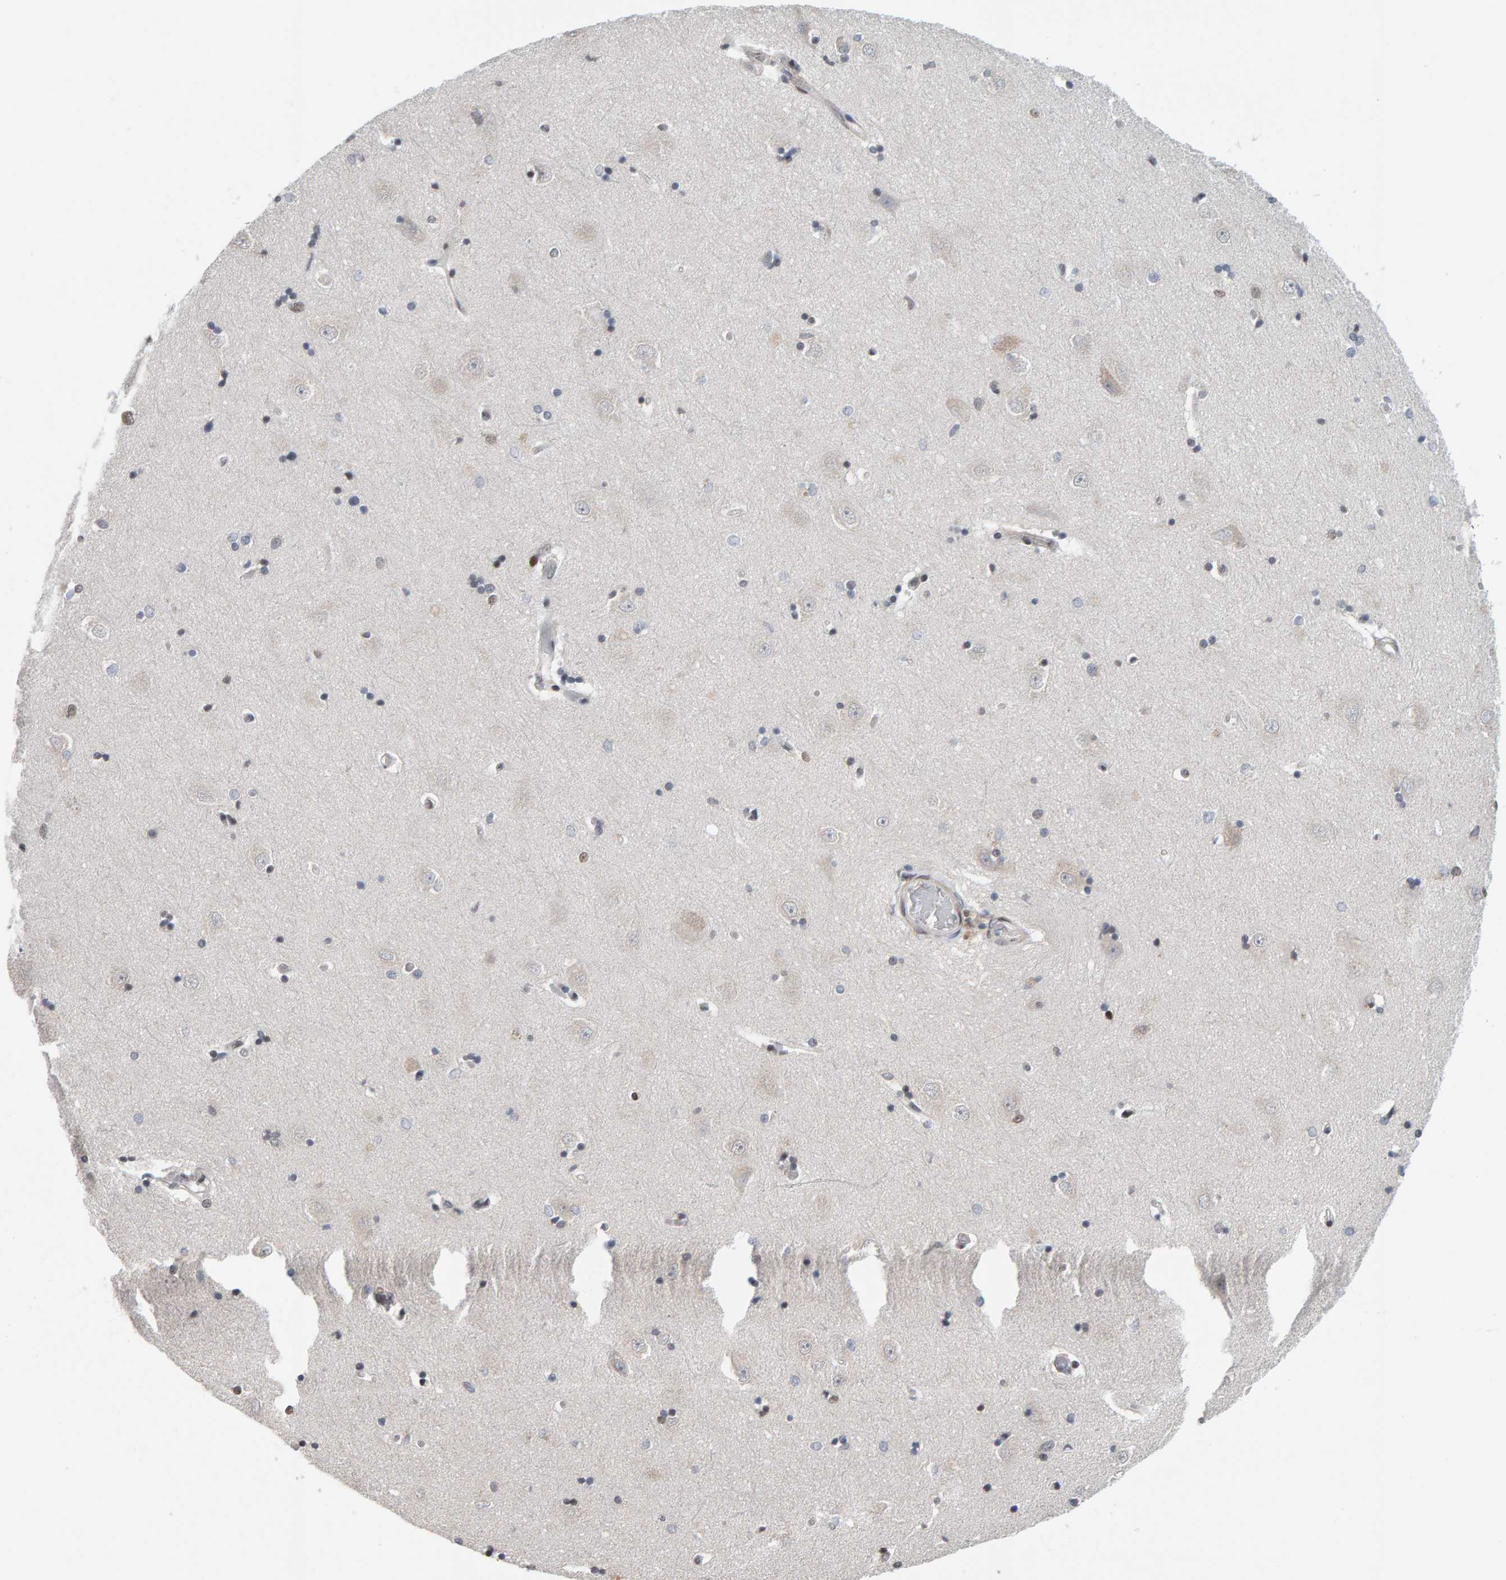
{"staining": {"intensity": "weak", "quantity": "25%-75%", "location": "nuclear"}, "tissue": "hippocampus", "cell_type": "Glial cells", "image_type": "normal", "snomed": [{"axis": "morphology", "description": "Normal tissue, NOS"}, {"axis": "topography", "description": "Hippocampus"}], "caption": "IHC image of benign hippocampus stained for a protein (brown), which shows low levels of weak nuclear expression in approximately 25%-75% of glial cells.", "gene": "ATF7IP", "patient": {"sex": "male", "age": 45}}